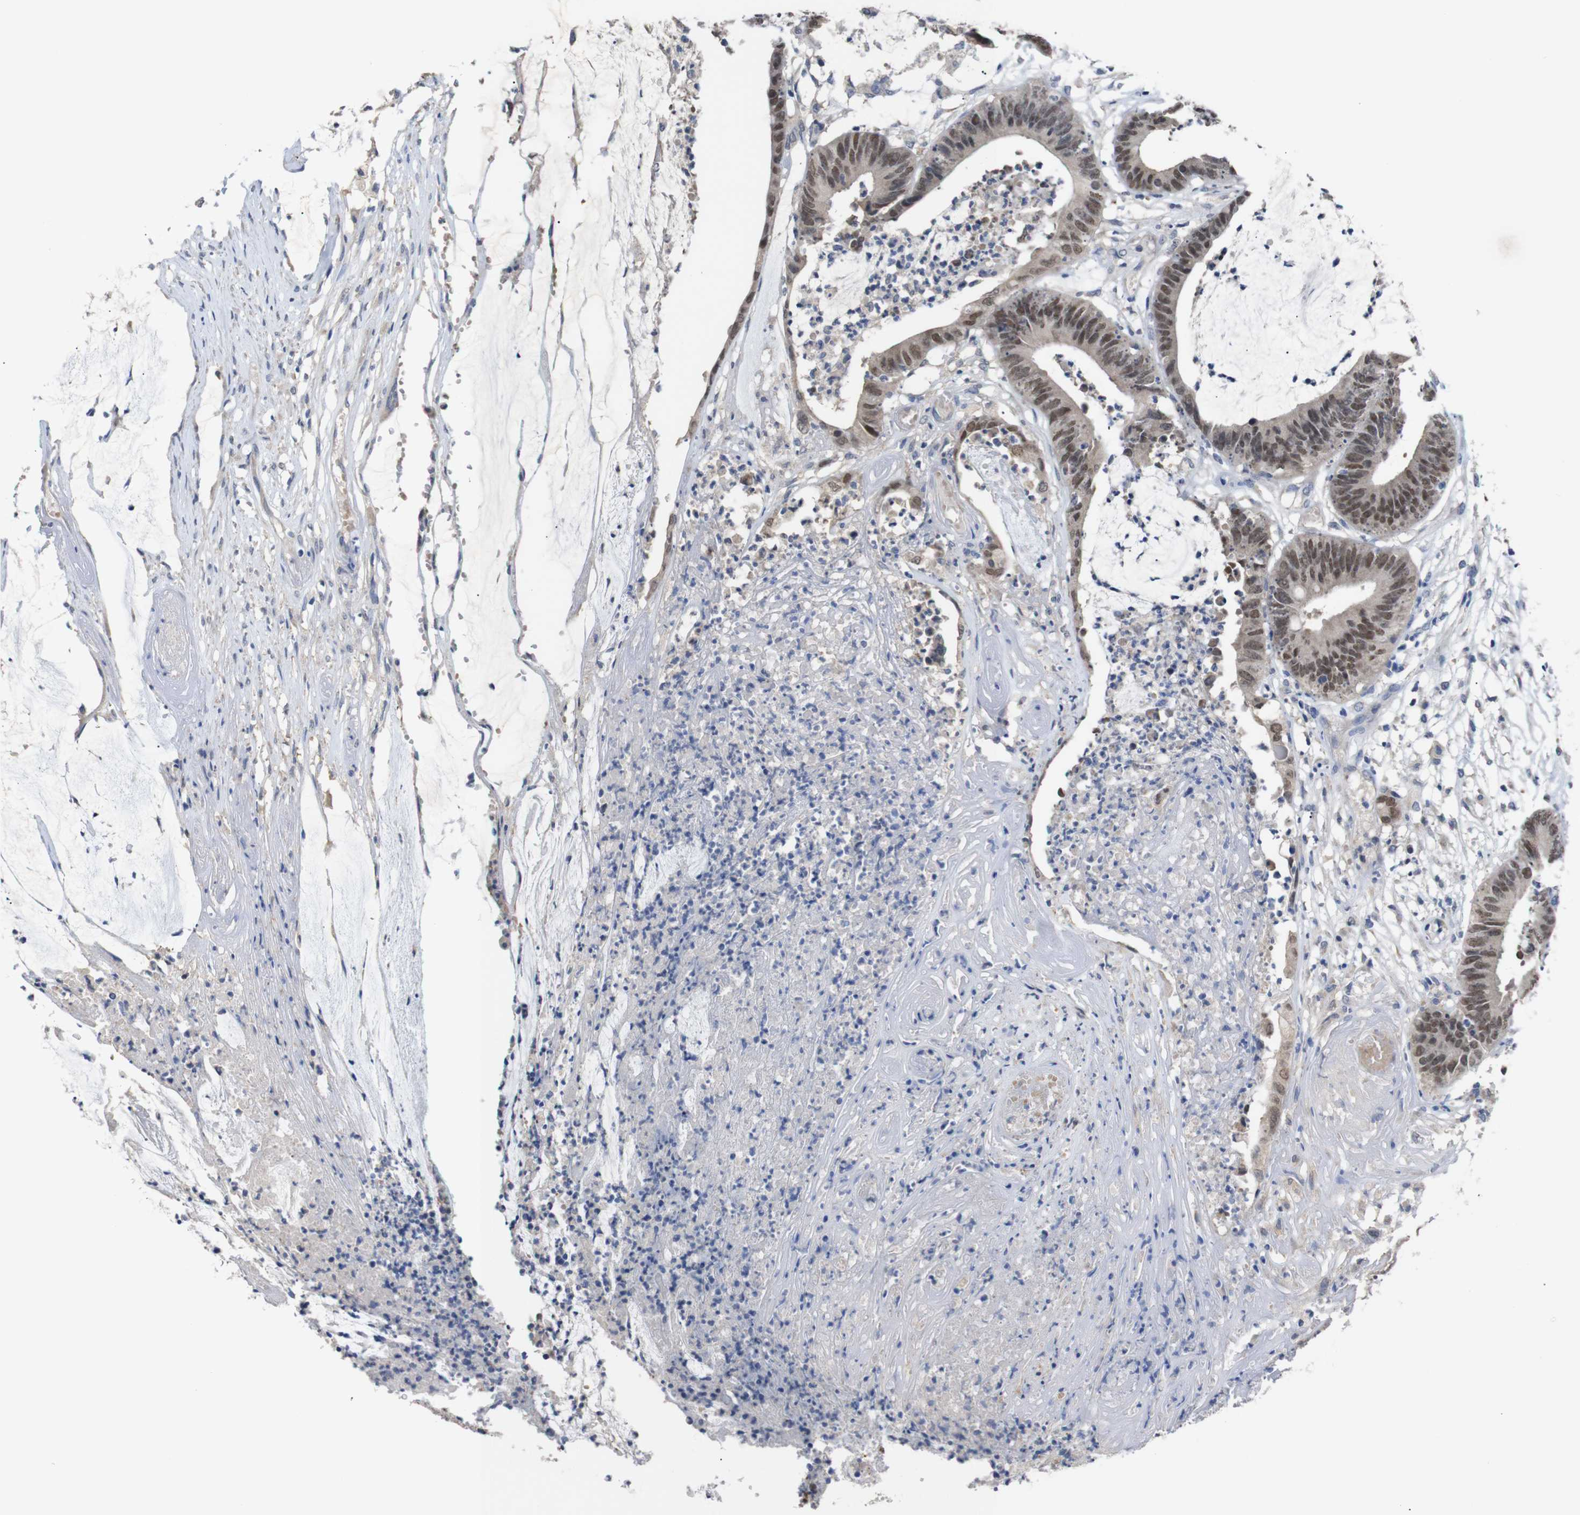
{"staining": {"intensity": "moderate", "quantity": ">75%", "location": "nuclear"}, "tissue": "colorectal cancer", "cell_type": "Tumor cells", "image_type": "cancer", "snomed": [{"axis": "morphology", "description": "Adenocarcinoma, NOS"}, {"axis": "topography", "description": "Rectum"}], "caption": "Immunohistochemistry of human colorectal cancer (adenocarcinoma) exhibits medium levels of moderate nuclear positivity in about >75% of tumor cells.", "gene": "HNF1A", "patient": {"sex": "female", "age": 66}}